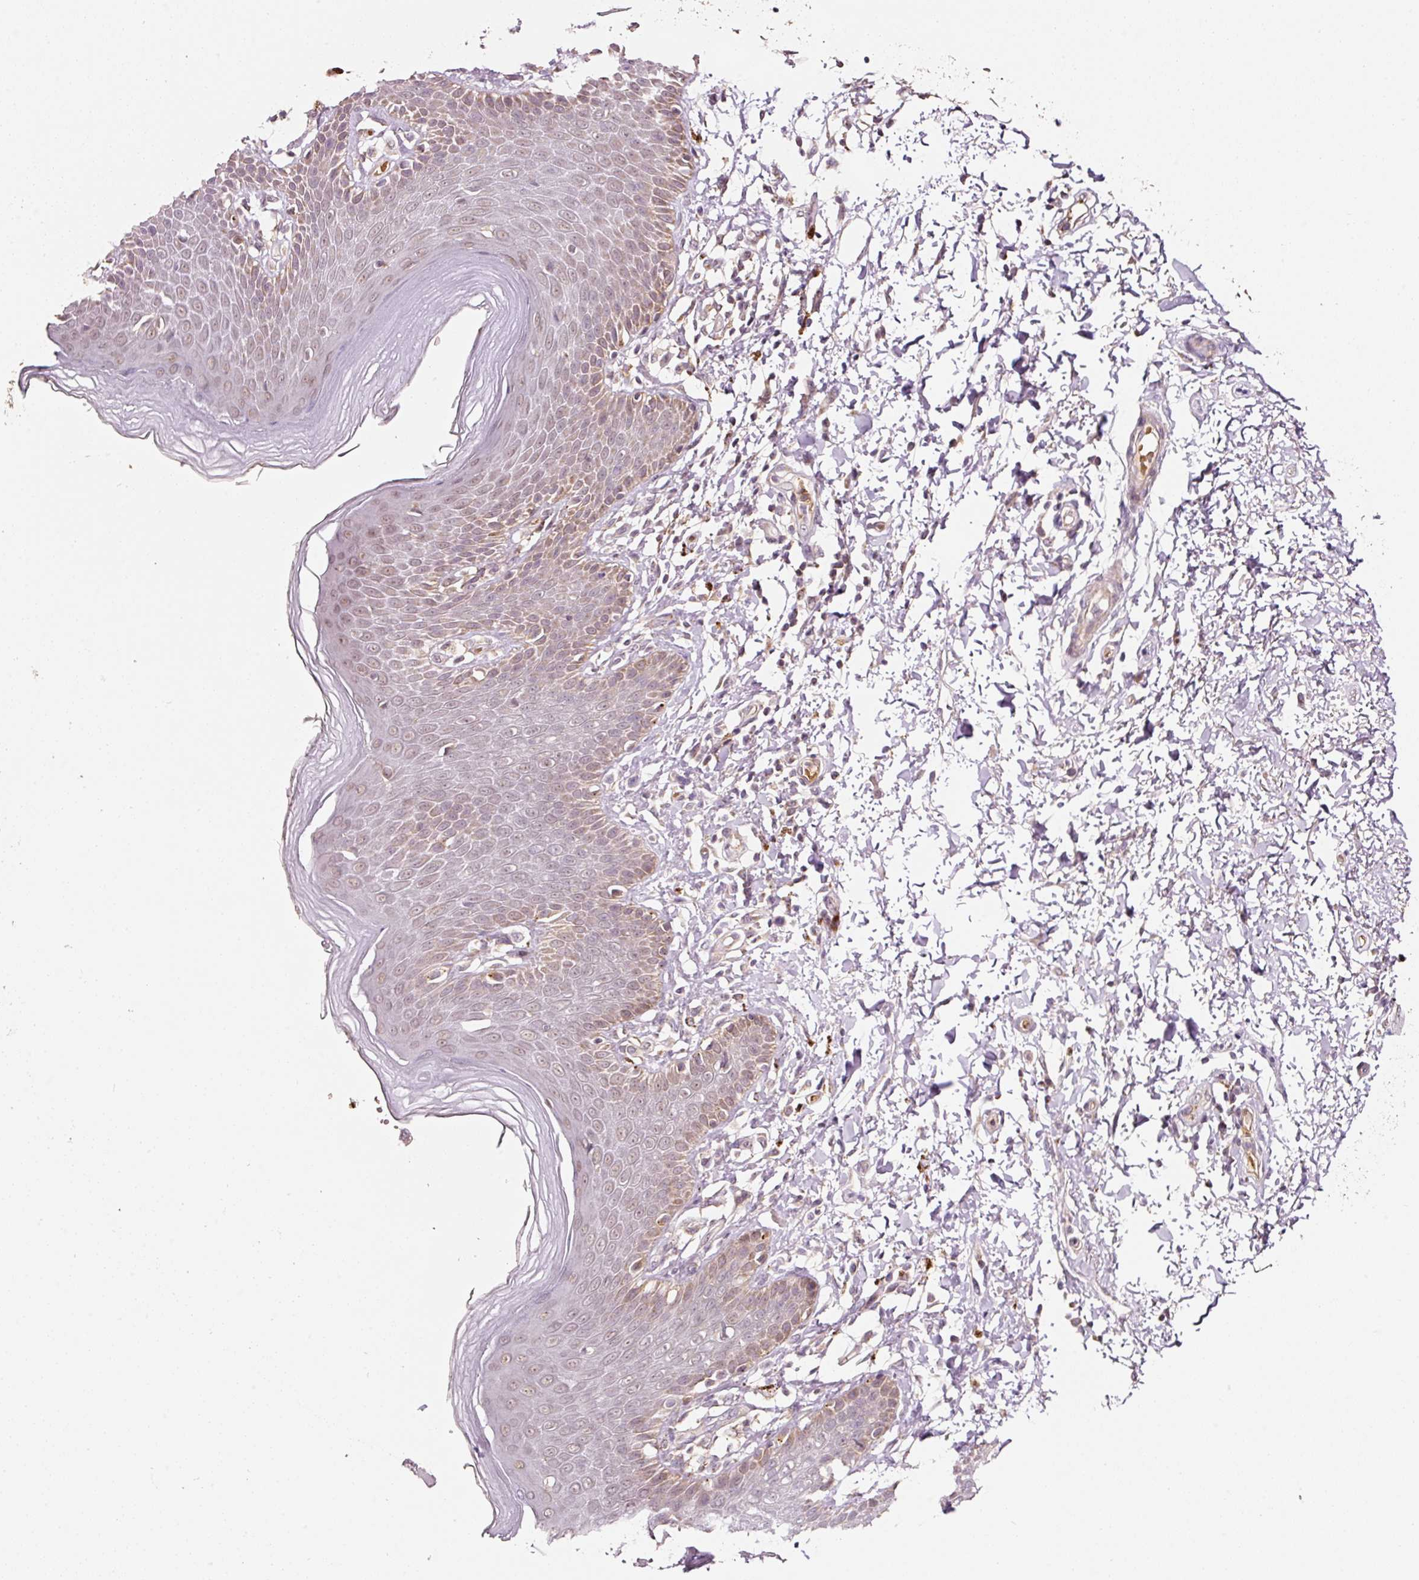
{"staining": {"intensity": "weak", "quantity": "<25%", "location": "cytoplasmic/membranous,nuclear"}, "tissue": "skin", "cell_type": "Epidermal cells", "image_type": "normal", "snomed": [{"axis": "morphology", "description": "Normal tissue, NOS"}, {"axis": "topography", "description": "Peripheral nerve tissue"}], "caption": "There is no significant positivity in epidermal cells of skin. (DAB immunohistochemistry (IHC) with hematoxylin counter stain).", "gene": "ZNF460", "patient": {"sex": "male", "age": 51}}